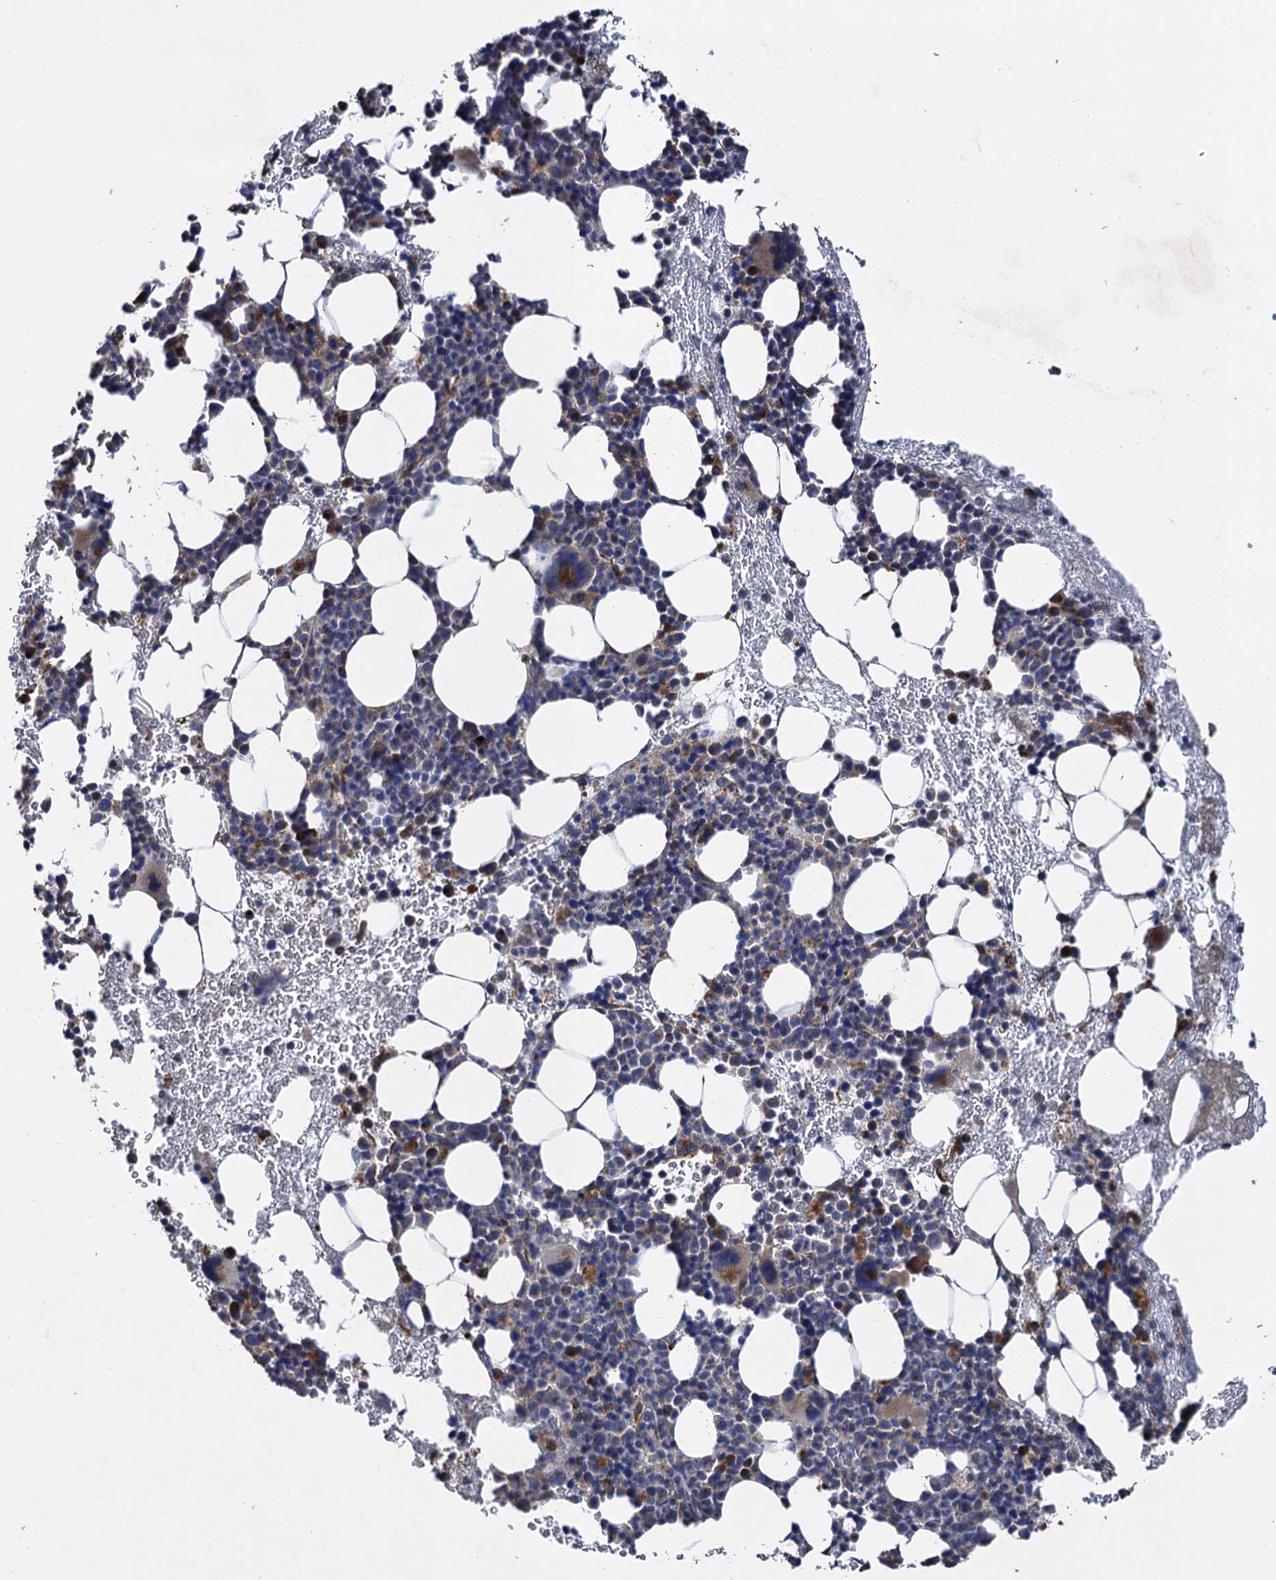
{"staining": {"intensity": "moderate", "quantity": "<25%", "location": "cytoplasmic/membranous"}, "tissue": "bone marrow", "cell_type": "Hematopoietic cells", "image_type": "normal", "snomed": [{"axis": "morphology", "description": "Normal tissue, NOS"}, {"axis": "topography", "description": "Bone marrow"}], "caption": "A photomicrograph showing moderate cytoplasmic/membranous expression in approximately <25% of hematopoietic cells in normal bone marrow, as visualized by brown immunohistochemical staining.", "gene": "TXNDC11", "patient": {"sex": "female", "age": 37}}